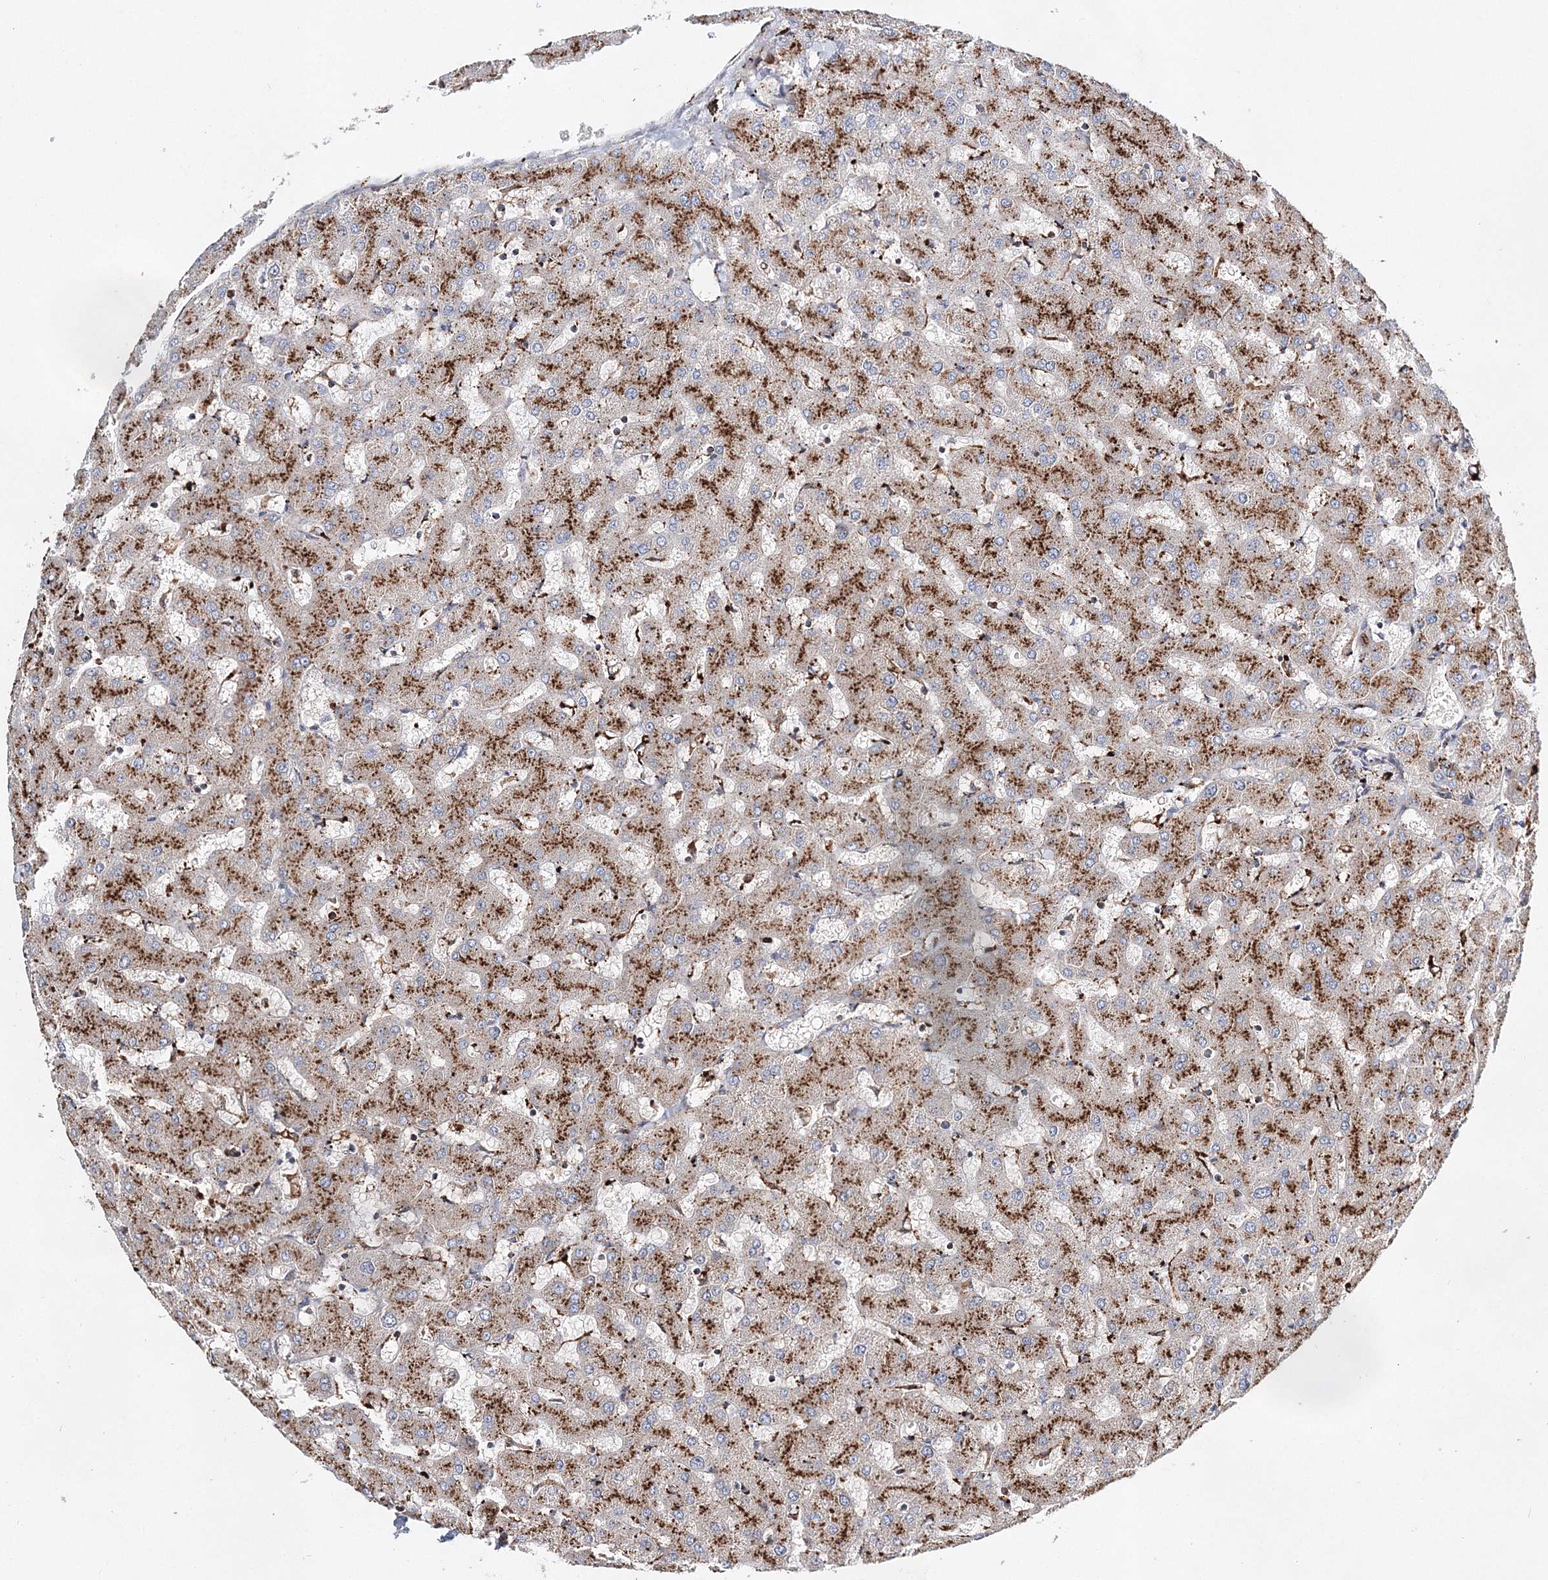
{"staining": {"intensity": "moderate", "quantity": ">75%", "location": "cytoplasmic/membranous"}, "tissue": "liver", "cell_type": "Cholangiocytes", "image_type": "normal", "snomed": [{"axis": "morphology", "description": "Normal tissue, NOS"}, {"axis": "topography", "description": "Liver"}], "caption": "Human liver stained with a brown dye reveals moderate cytoplasmic/membranous positive positivity in about >75% of cholangiocytes.", "gene": "C3orf38", "patient": {"sex": "female", "age": 63}}